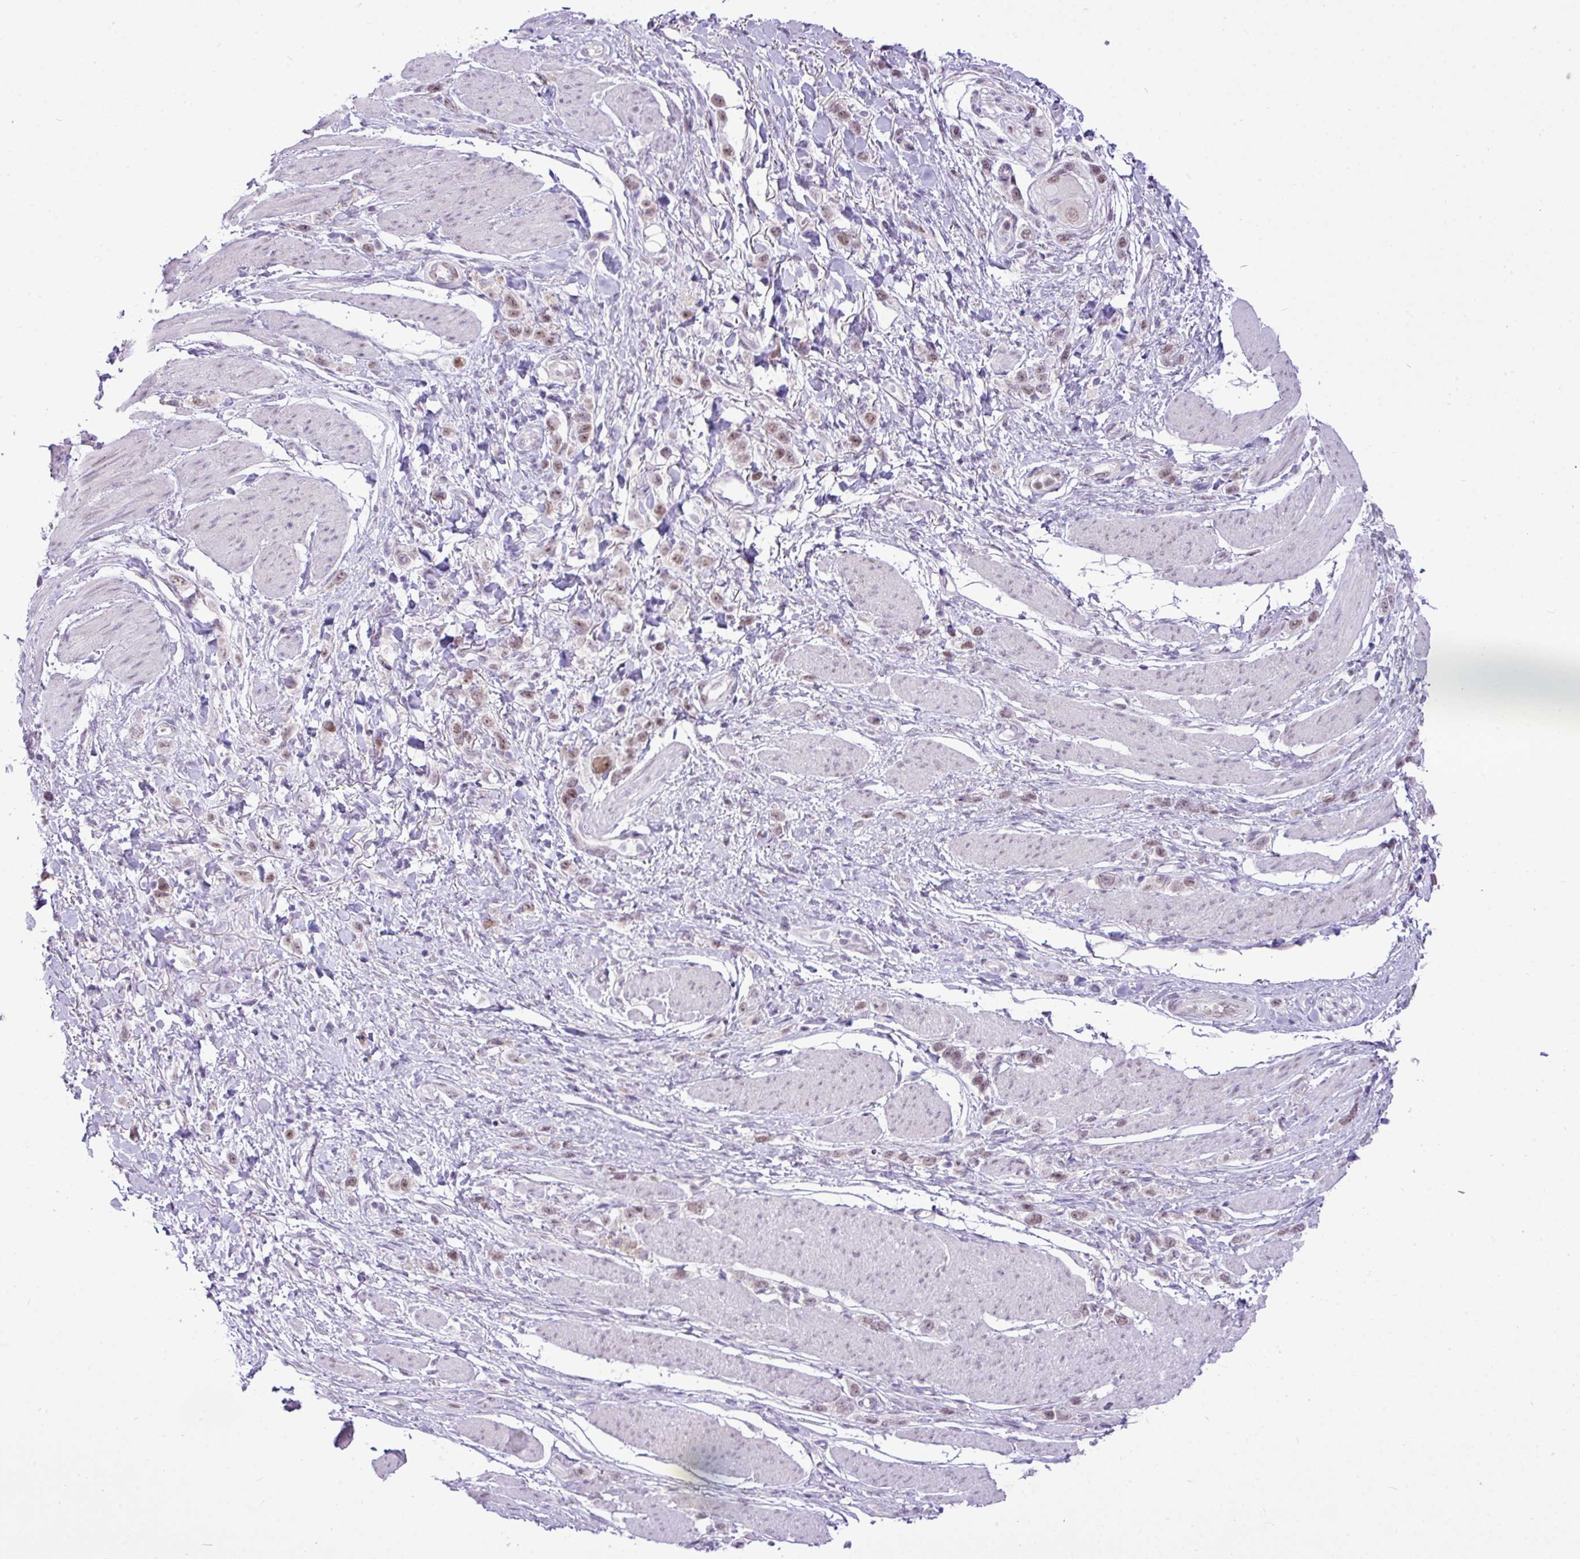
{"staining": {"intensity": "weak", "quantity": ">75%", "location": "nuclear"}, "tissue": "stomach cancer", "cell_type": "Tumor cells", "image_type": "cancer", "snomed": [{"axis": "morphology", "description": "Adenocarcinoma, NOS"}, {"axis": "topography", "description": "Stomach"}], "caption": "IHC of stomach adenocarcinoma demonstrates low levels of weak nuclear expression in about >75% of tumor cells.", "gene": "ELOA2", "patient": {"sex": "female", "age": 65}}